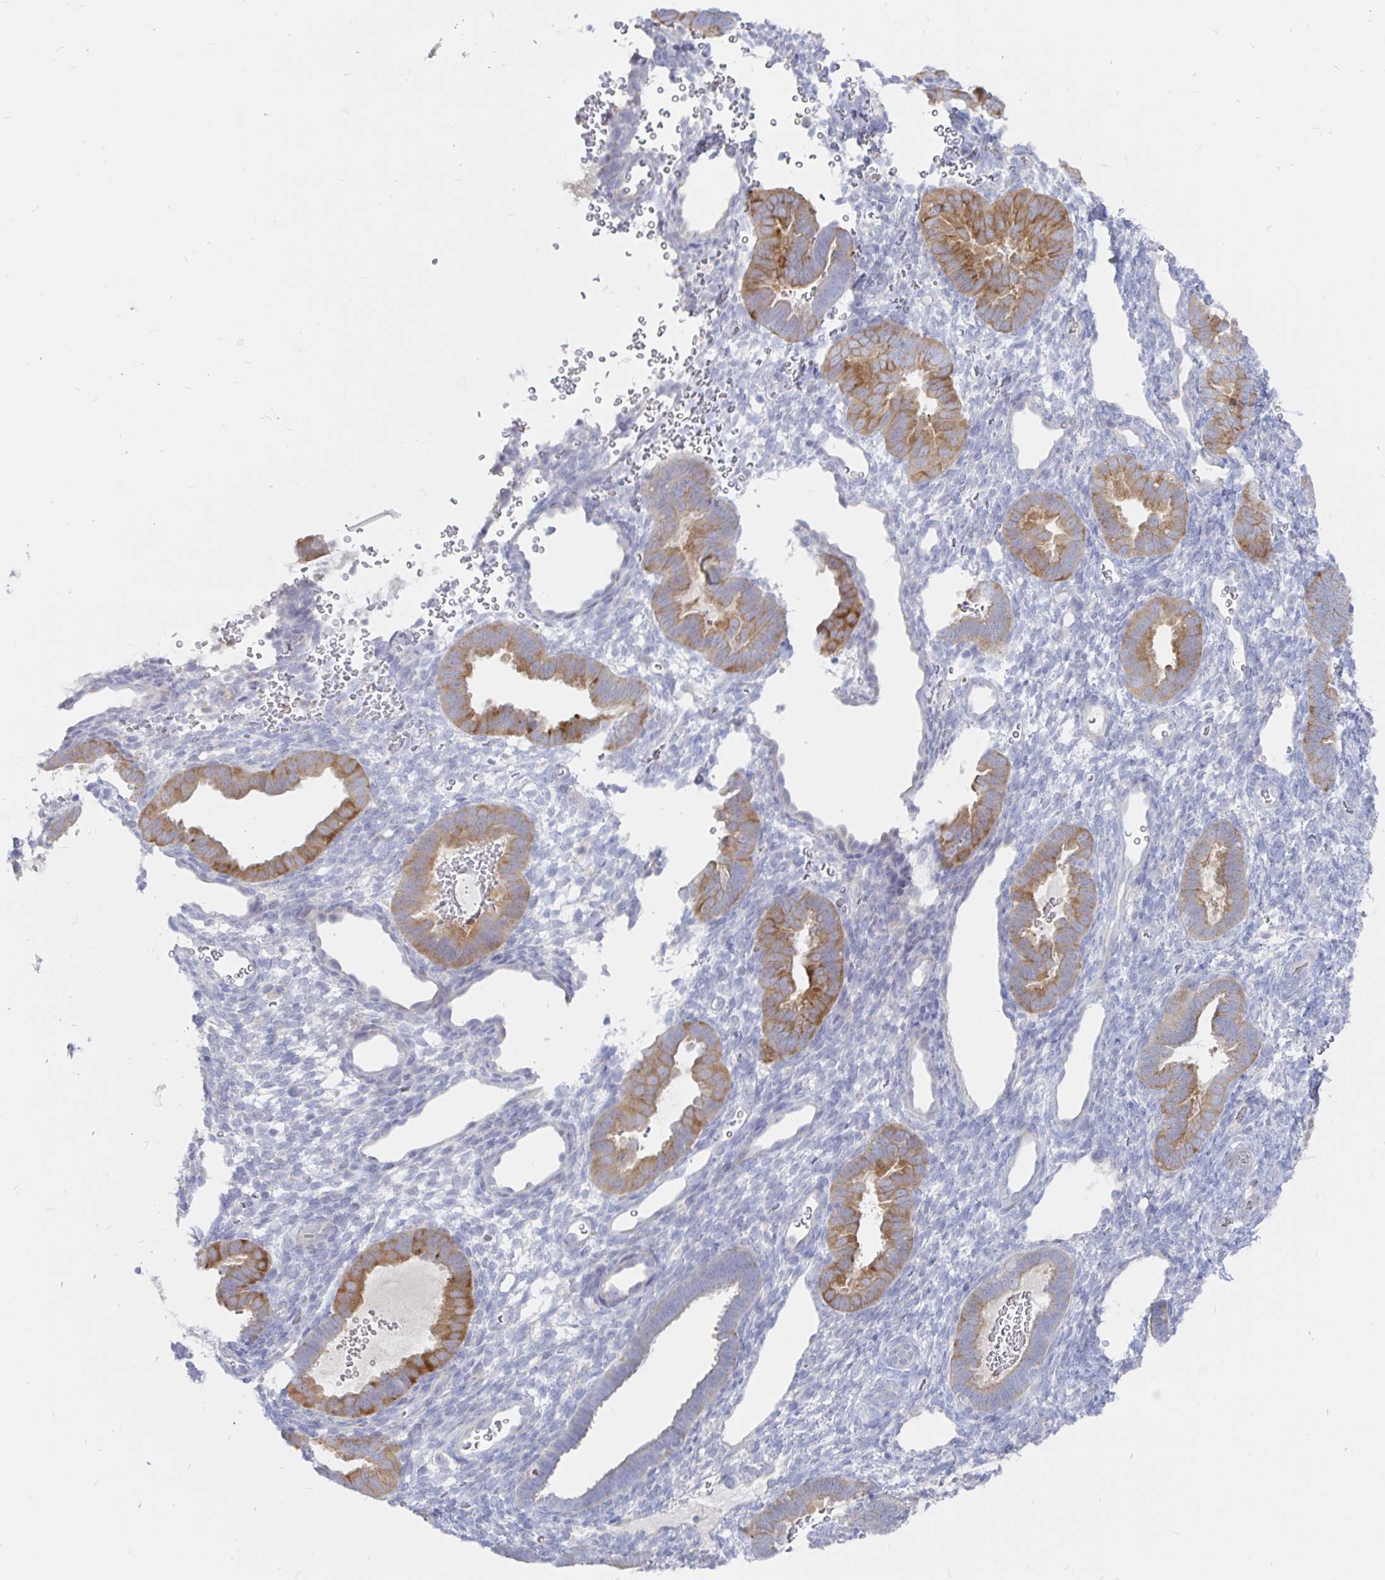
{"staining": {"intensity": "negative", "quantity": "none", "location": "none"}, "tissue": "endometrium", "cell_type": "Cells in endometrial stroma", "image_type": "normal", "snomed": [{"axis": "morphology", "description": "Normal tissue, NOS"}, {"axis": "topography", "description": "Endometrium"}], "caption": "This histopathology image is of benign endometrium stained with immunohistochemistry (IHC) to label a protein in brown with the nuclei are counter-stained blue. There is no expression in cells in endometrial stroma.", "gene": "KCTD19", "patient": {"sex": "female", "age": 34}}